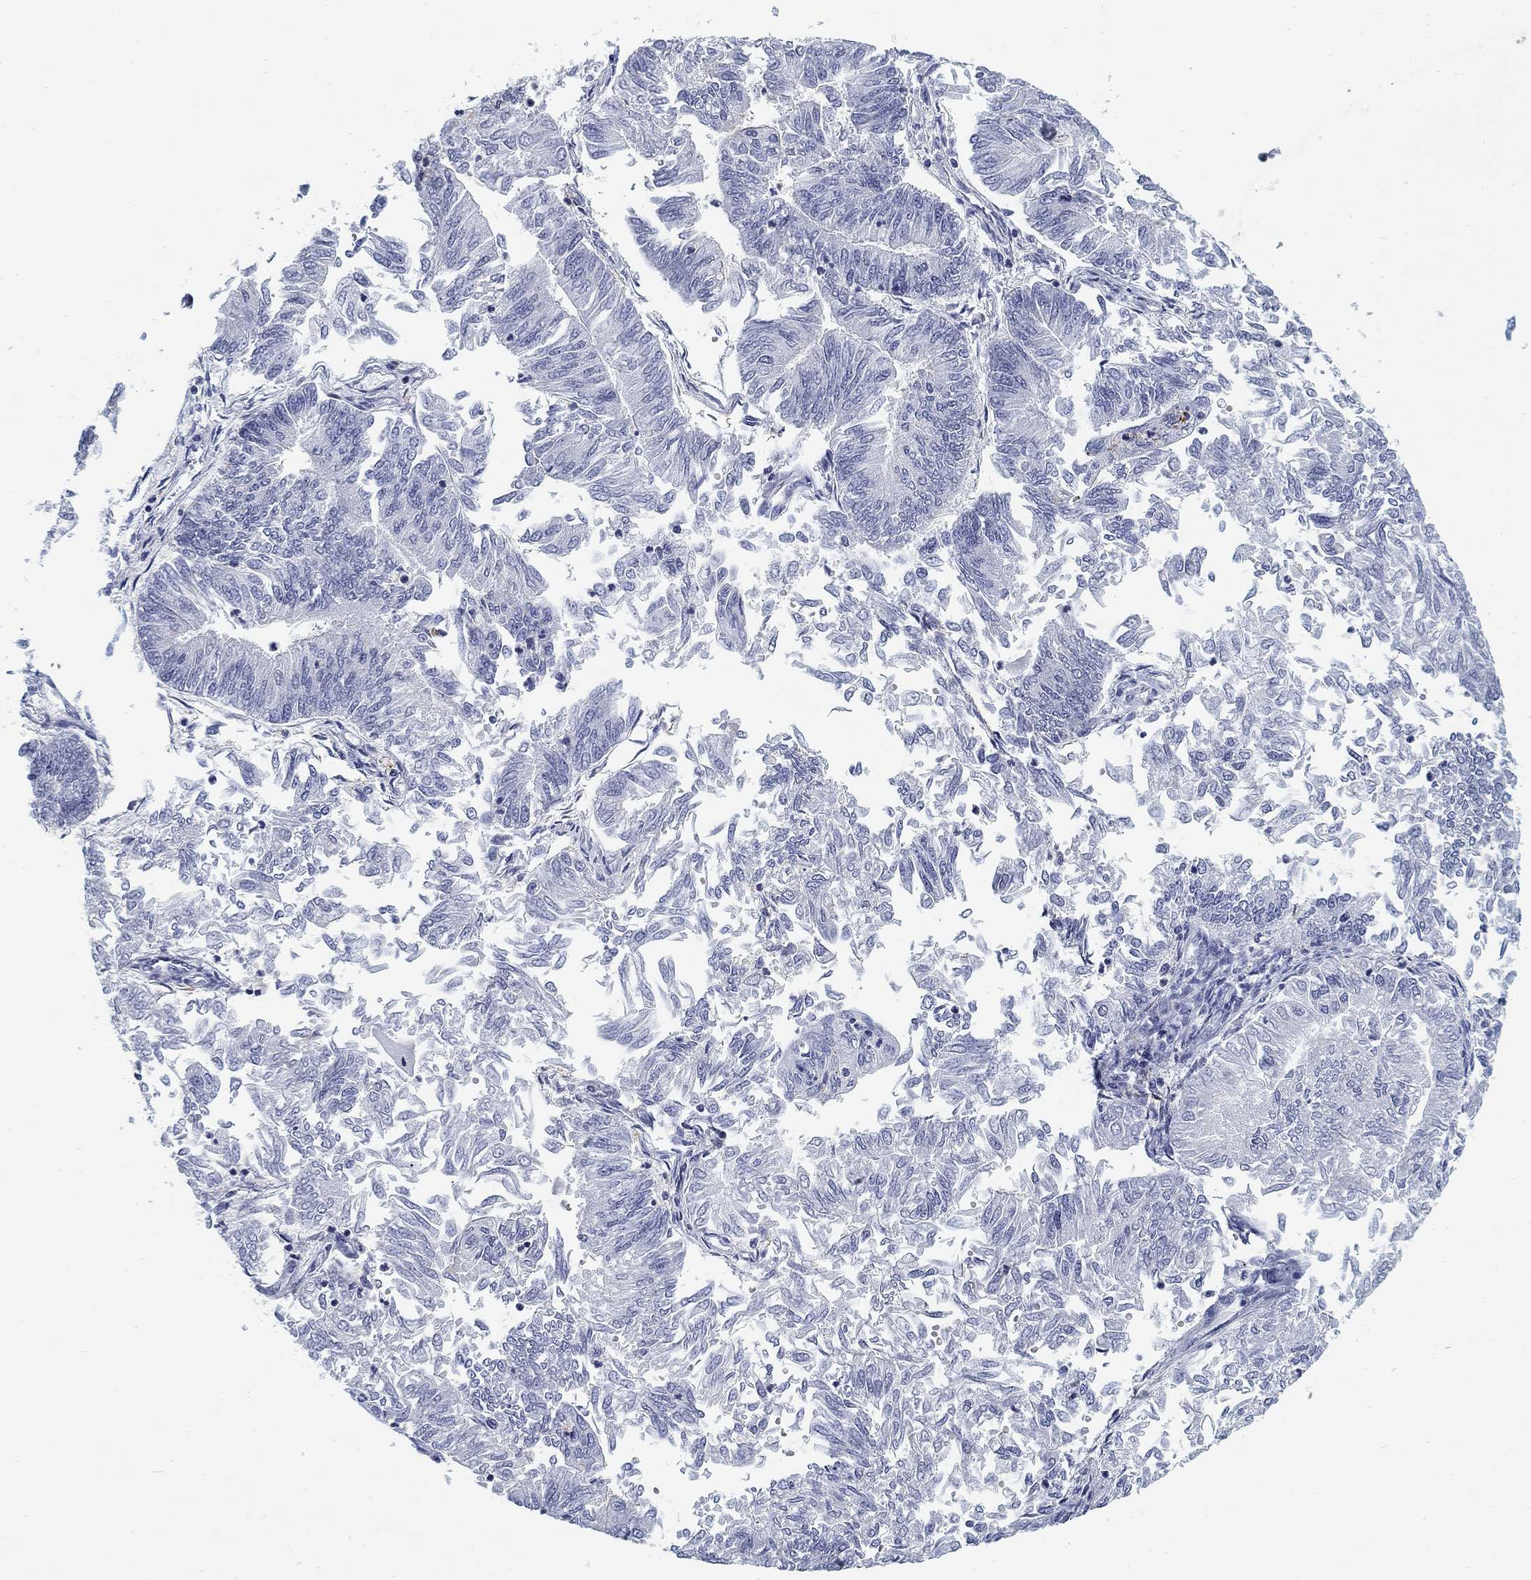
{"staining": {"intensity": "negative", "quantity": "none", "location": "none"}, "tissue": "endometrial cancer", "cell_type": "Tumor cells", "image_type": "cancer", "snomed": [{"axis": "morphology", "description": "Adenocarcinoma, NOS"}, {"axis": "topography", "description": "Endometrium"}], "caption": "The IHC histopathology image has no significant expression in tumor cells of endometrial cancer tissue.", "gene": "SLC2A5", "patient": {"sex": "female", "age": 59}}